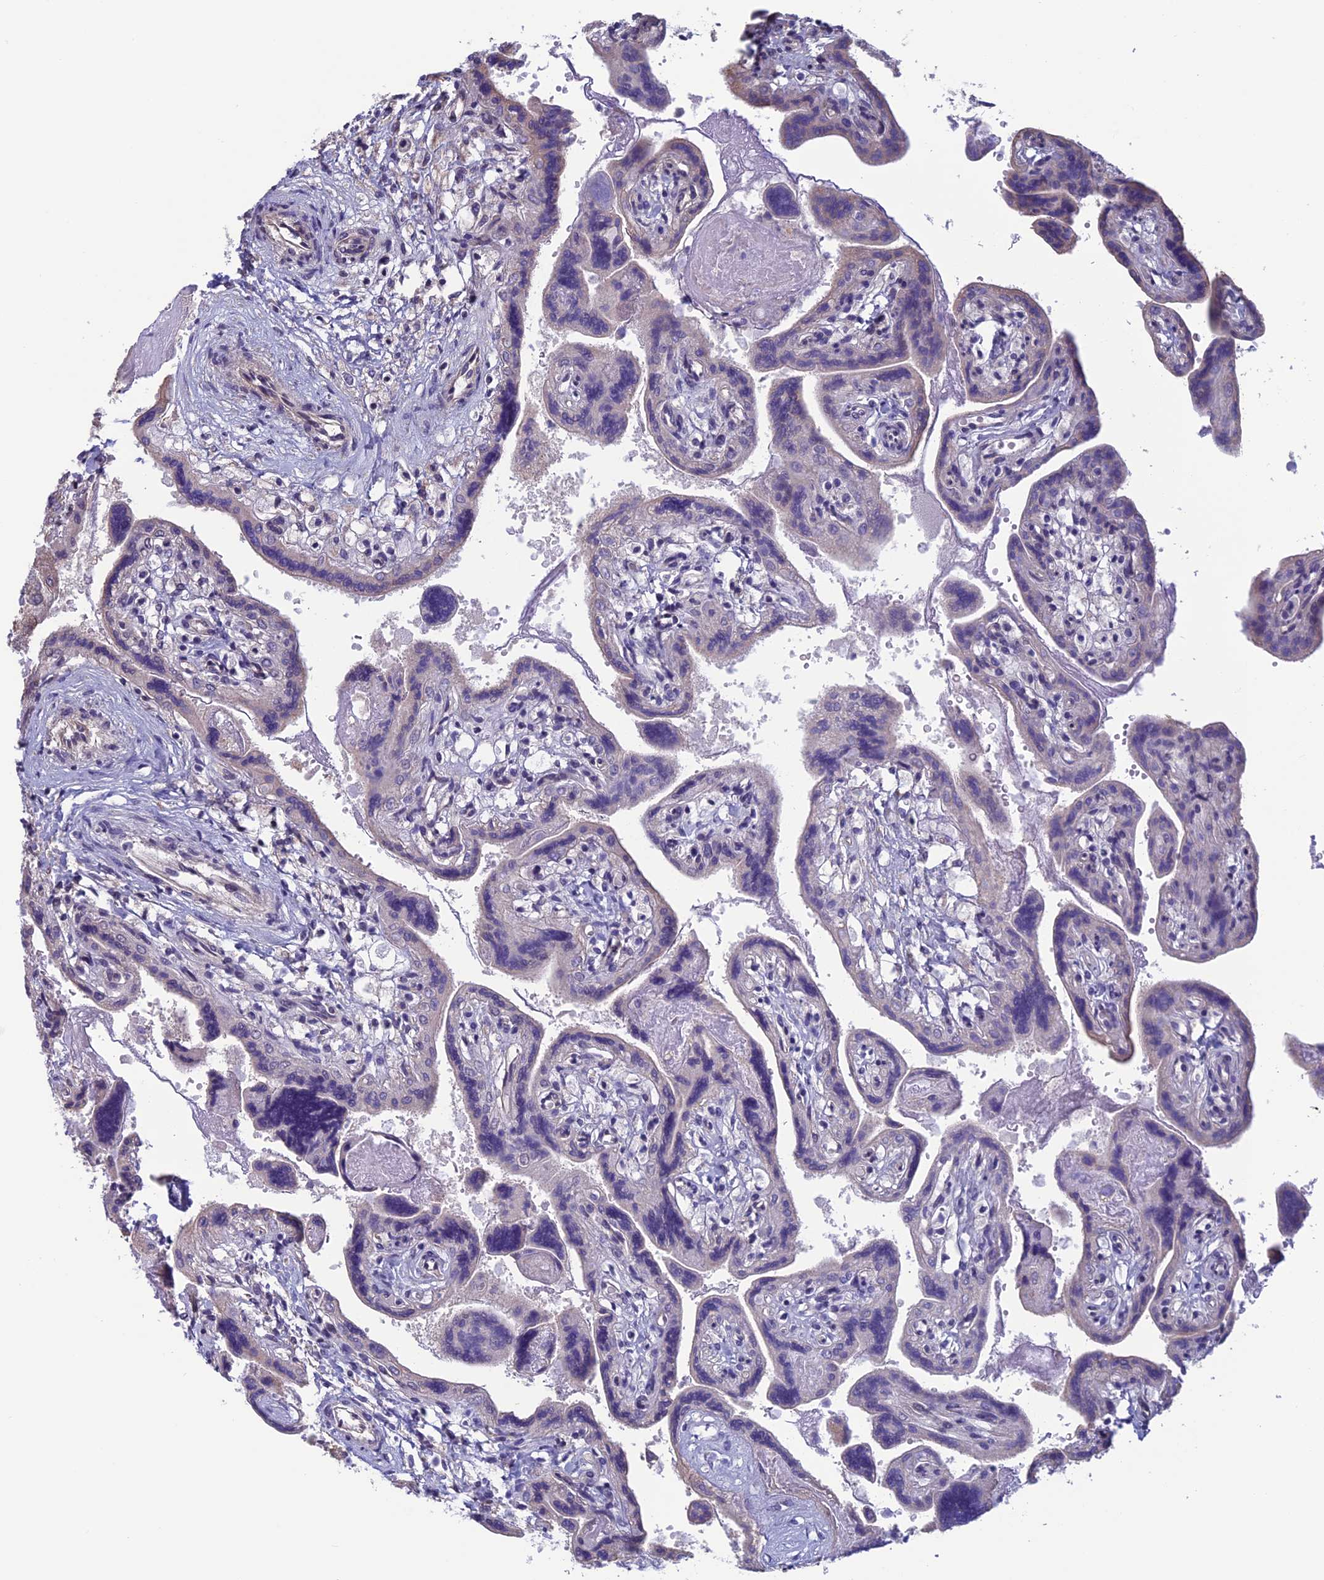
{"staining": {"intensity": "weak", "quantity": "<25%", "location": "cytoplasmic/membranous"}, "tissue": "placenta", "cell_type": "Trophoblastic cells", "image_type": "normal", "snomed": [{"axis": "morphology", "description": "Normal tissue, NOS"}, {"axis": "topography", "description": "Placenta"}], "caption": "This is a photomicrograph of IHC staining of unremarkable placenta, which shows no expression in trophoblastic cells. (DAB (3,3'-diaminobenzidine) IHC visualized using brightfield microscopy, high magnification).", "gene": "SLC1A6", "patient": {"sex": "female", "age": 37}}